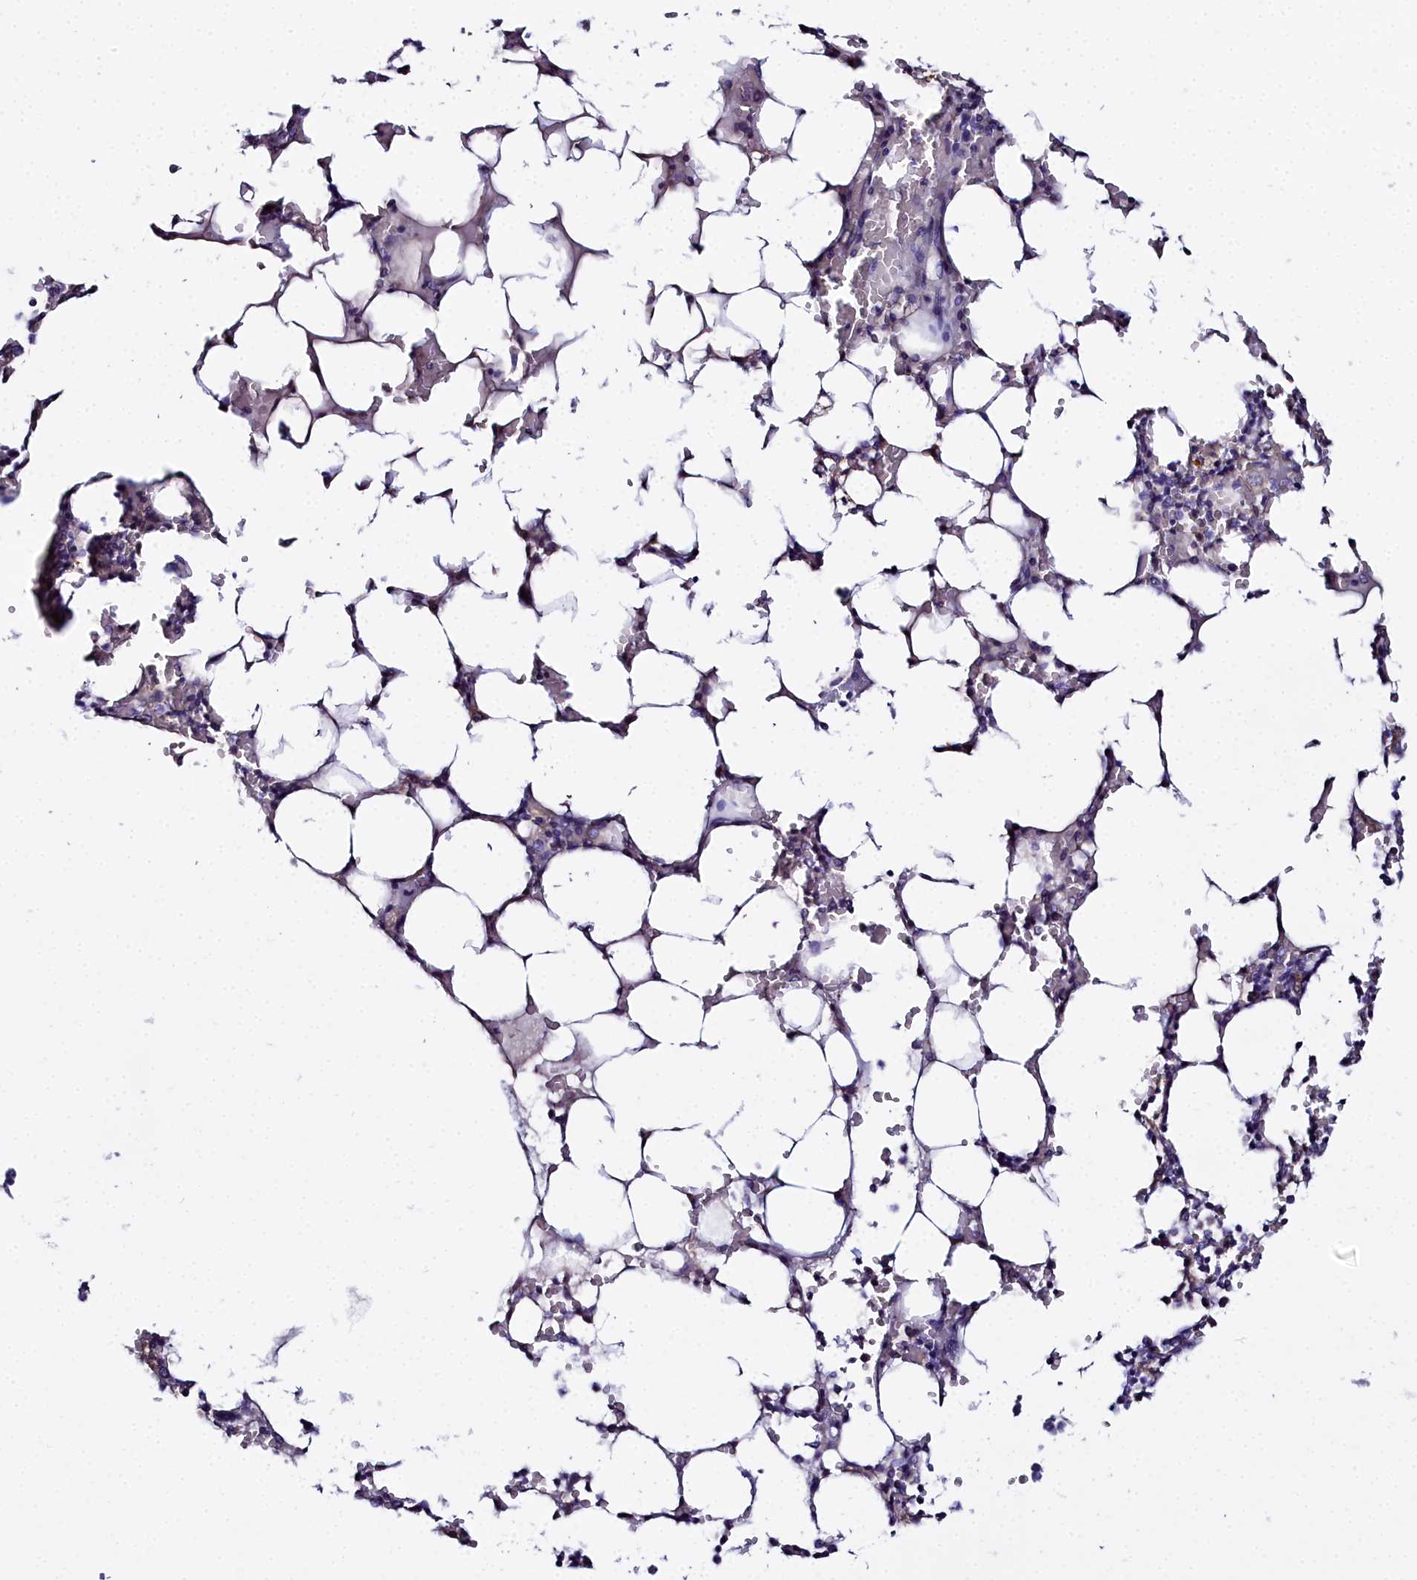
{"staining": {"intensity": "moderate", "quantity": "<25%", "location": "cytoplasmic/membranous"}, "tissue": "bone marrow", "cell_type": "Hematopoietic cells", "image_type": "normal", "snomed": [{"axis": "morphology", "description": "Normal tissue, NOS"}, {"axis": "topography", "description": "Bone marrow"}], "caption": "The photomicrograph shows a brown stain indicating the presence of a protein in the cytoplasmic/membranous of hematopoietic cells in bone marrow. The protein is stained brown, and the nuclei are stained in blue (DAB (3,3'-diaminobenzidine) IHC with brightfield microscopy, high magnification).", "gene": "ELAPOR2", "patient": {"sex": "male", "age": 64}}